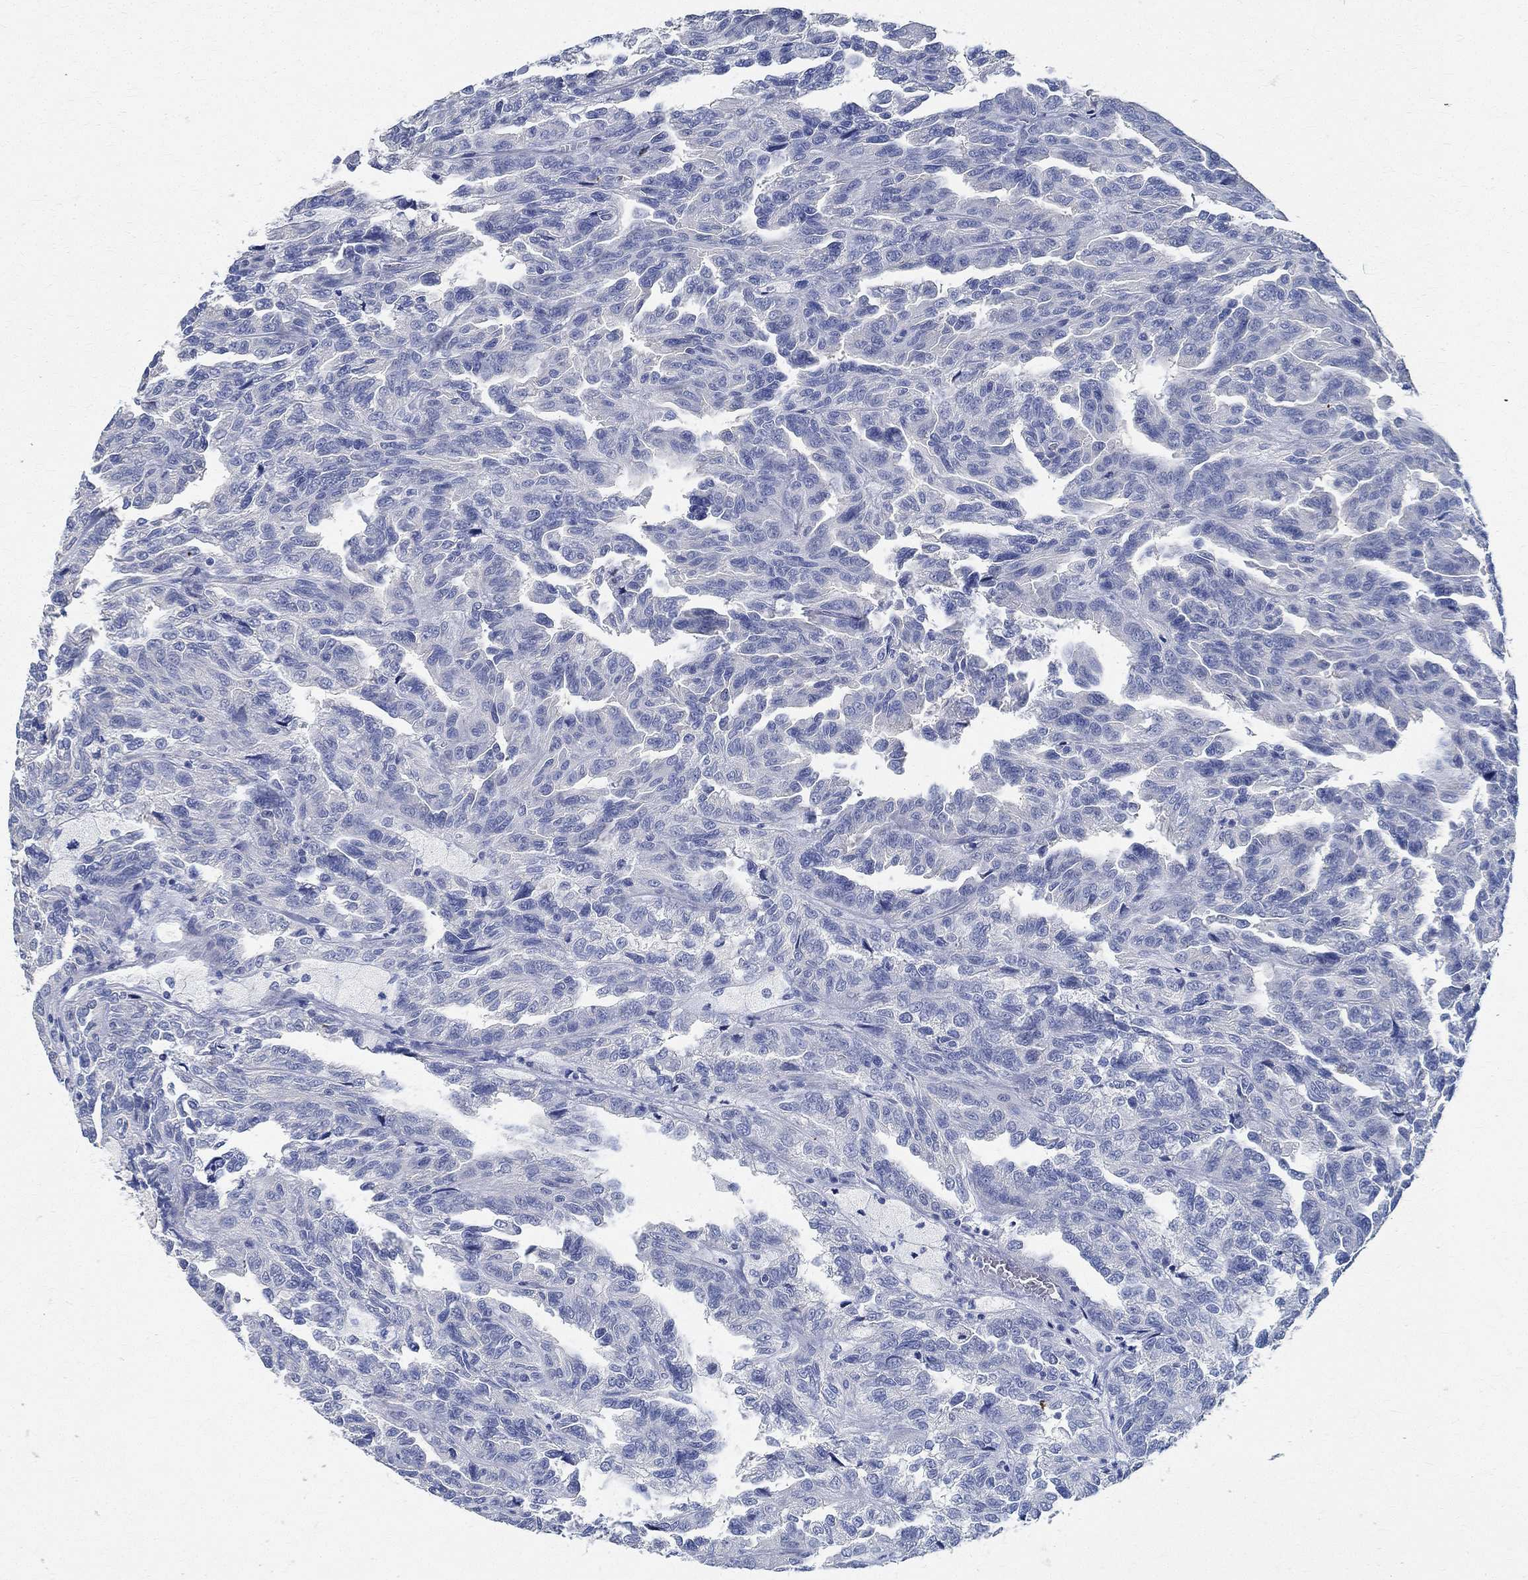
{"staining": {"intensity": "negative", "quantity": "none", "location": "none"}, "tissue": "renal cancer", "cell_type": "Tumor cells", "image_type": "cancer", "snomed": [{"axis": "morphology", "description": "Adenocarcinoma, NOS"}, {"axis": "topography", "description": "Kidney"}], "caption": "Immunohistochemistry (IHC) of human renal adenocarcinoma exhibits no positivity in tumor cells. (DAB (3,3'-diaminobenzidine) immunohistochemistry (IHC) with hematoxylin counter stain).", "gene": "PRX", "patient": {"sex": "male", "age": 79}}